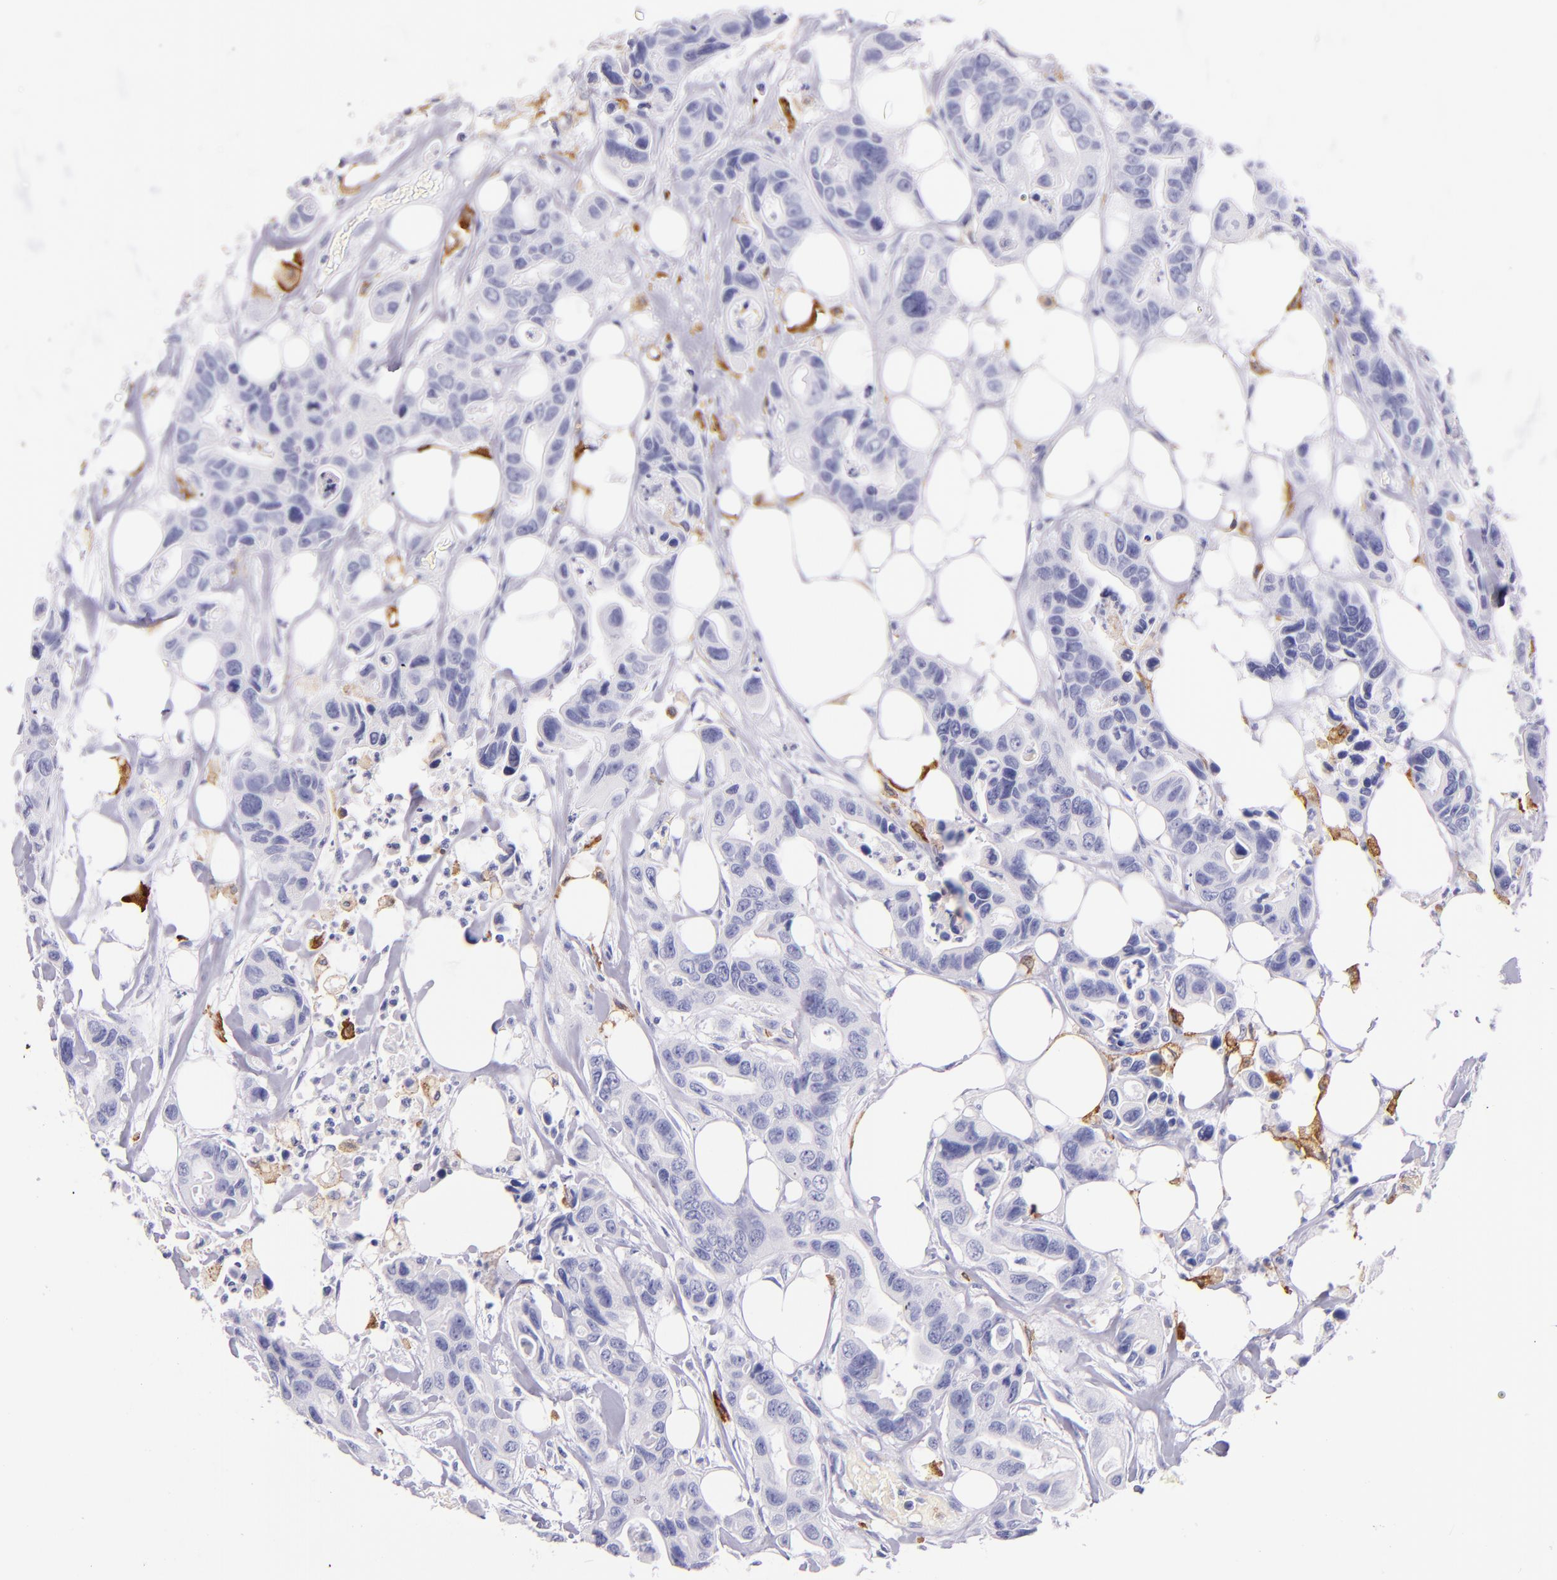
{"staining": {"intensity": "negative", "quantity": "none", "location": "none"}, "tissue": "colorectal cancer", "cell_type": "Tumor cells", "image_type": "cancer", "snomed": [{"axis": "morphology", "description": "Adenocarcinoma, NOS"}, {"axis": "topography", "description": "Colon"}], "caption": "The histopathology image displays no significant staining in tumor cells of colorectal cancer (adenocarcinoma). (DAB IHC with hematoxylin counter stain).", "gene": "CD163", "patient": {"sex": "female", "age": 70}}